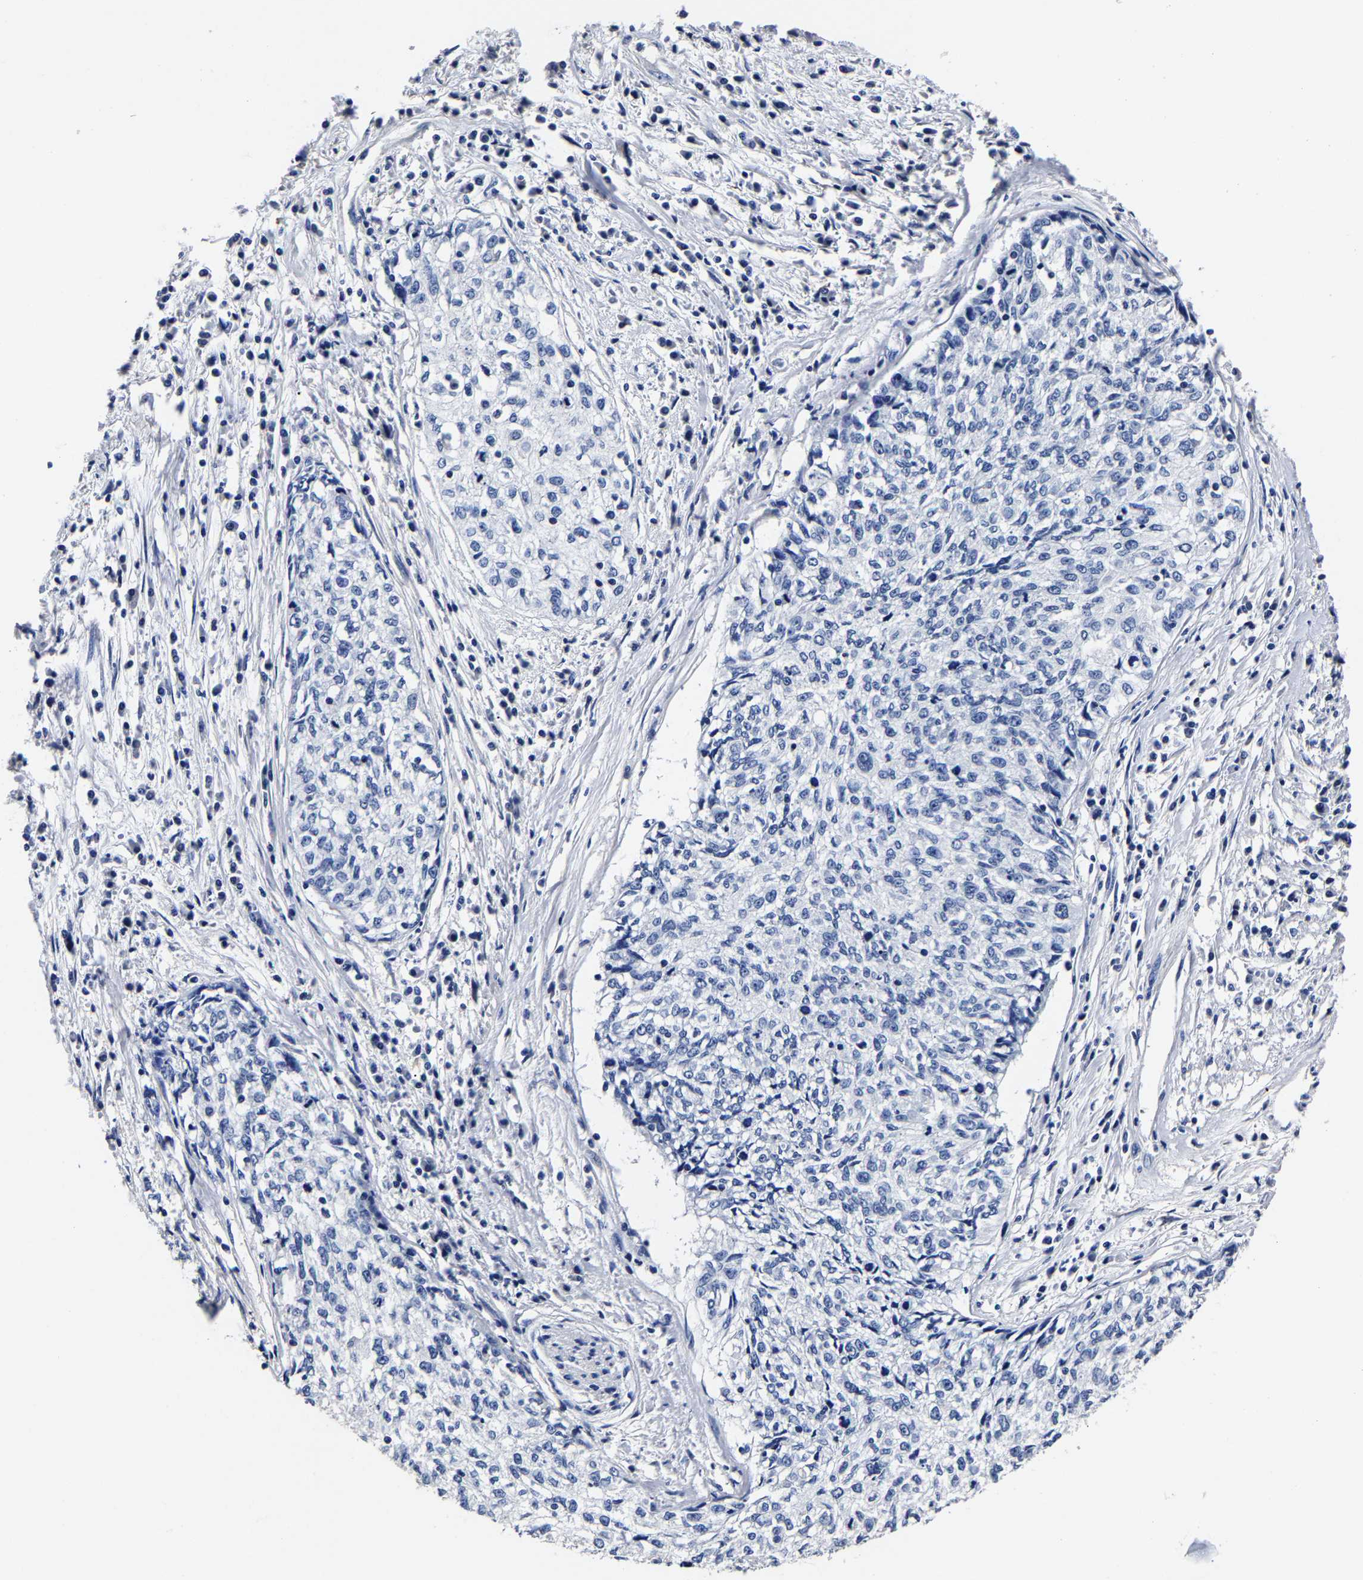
{"staining": {"intensity": "negative", "quantity": "none", "location": "none"}, "tissue": "cervical cancer", "cell_type": "Tumor cells", "image_type": "cancer", "snomed": [{"axis": "morphology", "description": "Squamous cell carcinoma, NOS"}, {"axis": "topography", "description": "Cervix"}], "caption": "The IHC histopathology image has no significant expression in tumor cells of squamous cell carcinoma (cervical) tissue.", "gene": "AKAP4", "patient": {"sex": "female", "age": 57}}